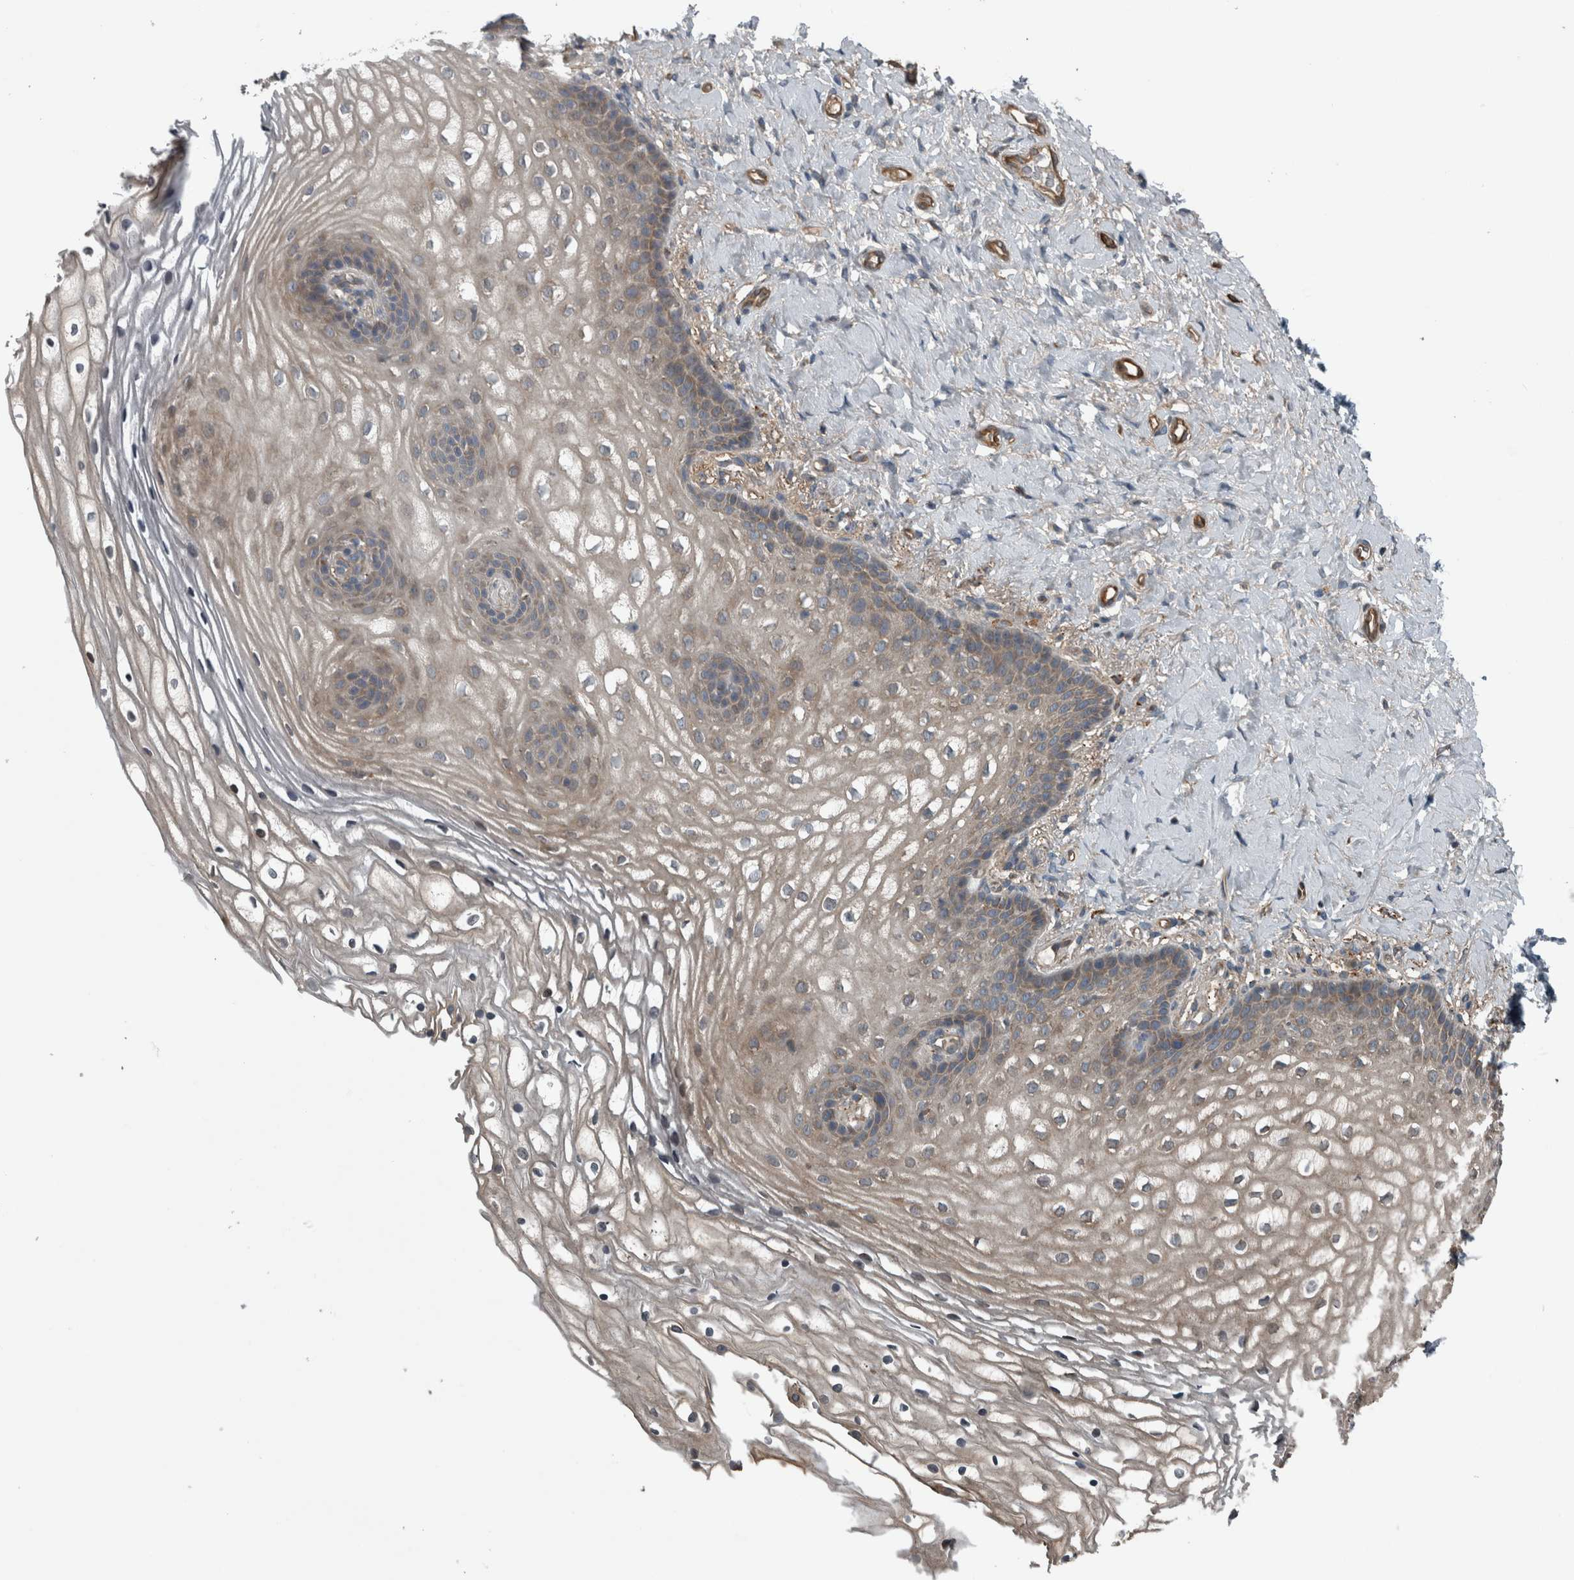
{"staining": {"intensity": "weak", "quantity": "25%-75%", "location": "cytoplasmic/membranous"}, "tissue": "vagina", "cell_type": "Squamous epithelial cells", "image_type": "normal", "snomed": [{"axis": "morphology", "description": "Normal tissue, NOS"}, {"axis": "topography", "description": "Vagina"}], "caption": "Immunohistochemical staining of normal vagina shows weak cytoplasmic/membranous protein positivity in approximately 25%-75% of squamous epithelial cells. (DAB = brown stain, brightfield microscopy at high magnification).", "gene": "EXOC8", "patient": {"sex": "female", "age": 60}}